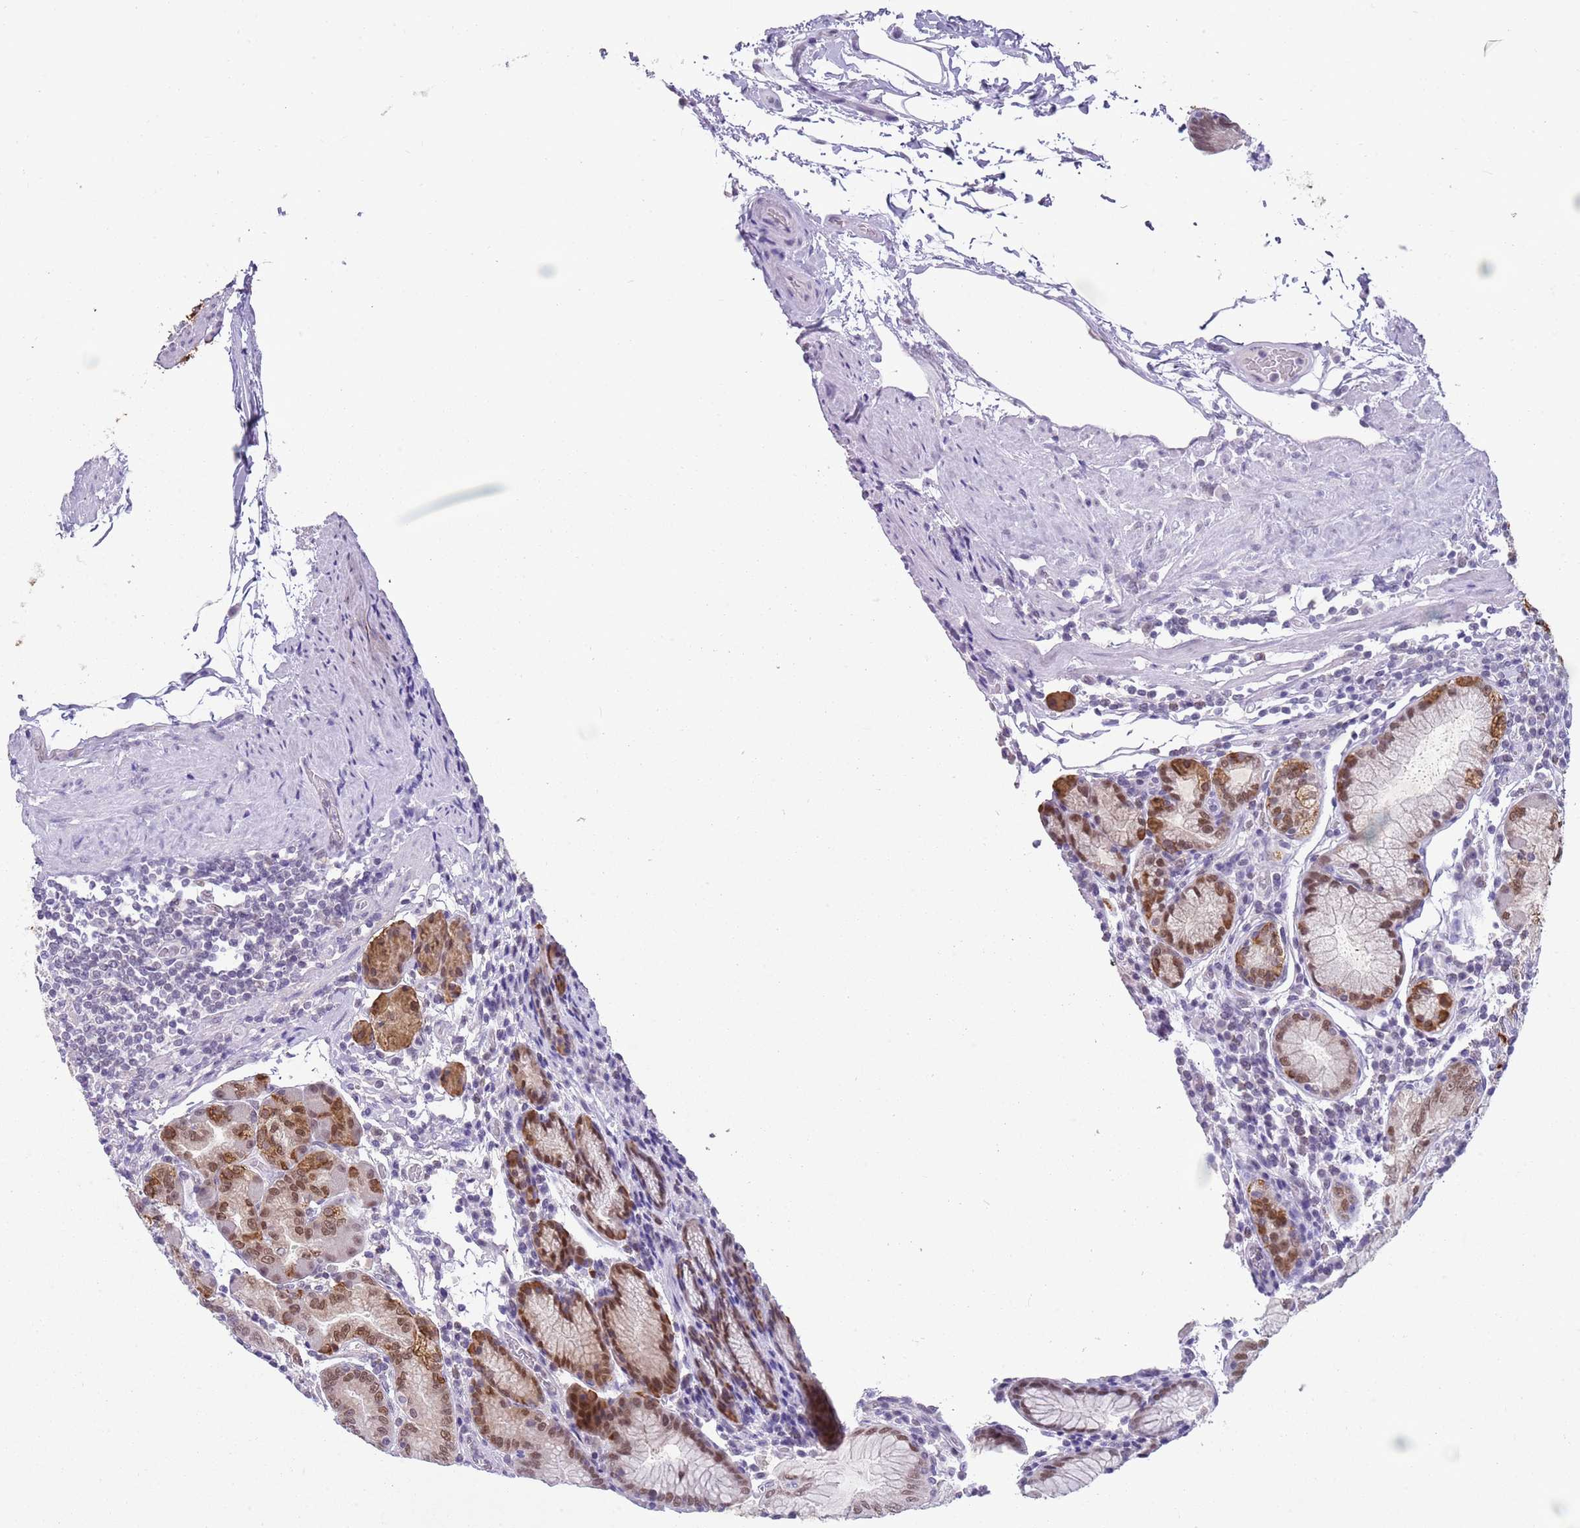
{"staining": {"intensity": "moderate", "quantity": ">75%", "location": "cytoplasmic/membranous,nuclear"}, "tissue": "stomach", "cell_type": "Glandular cells", "image_type": "normal", "snomed": [{"axis": "morphology", "description": "Normal tissue, NOS"}, {"axis": "topography", "description": "Stomach, upper"}, {"axis": "topography", "description": "Stomach, lower"}], "caption": "Glandular cells demonstrate moderate cytoplasmic/membranous,nuclear positivity in about >75% of cells in unremarkable stomach. (brown staining indicates protein expression, while blue staining denotes nuclei).", "gene": "SEPHS2", "patient": {"sex": "female", "age": 76}}